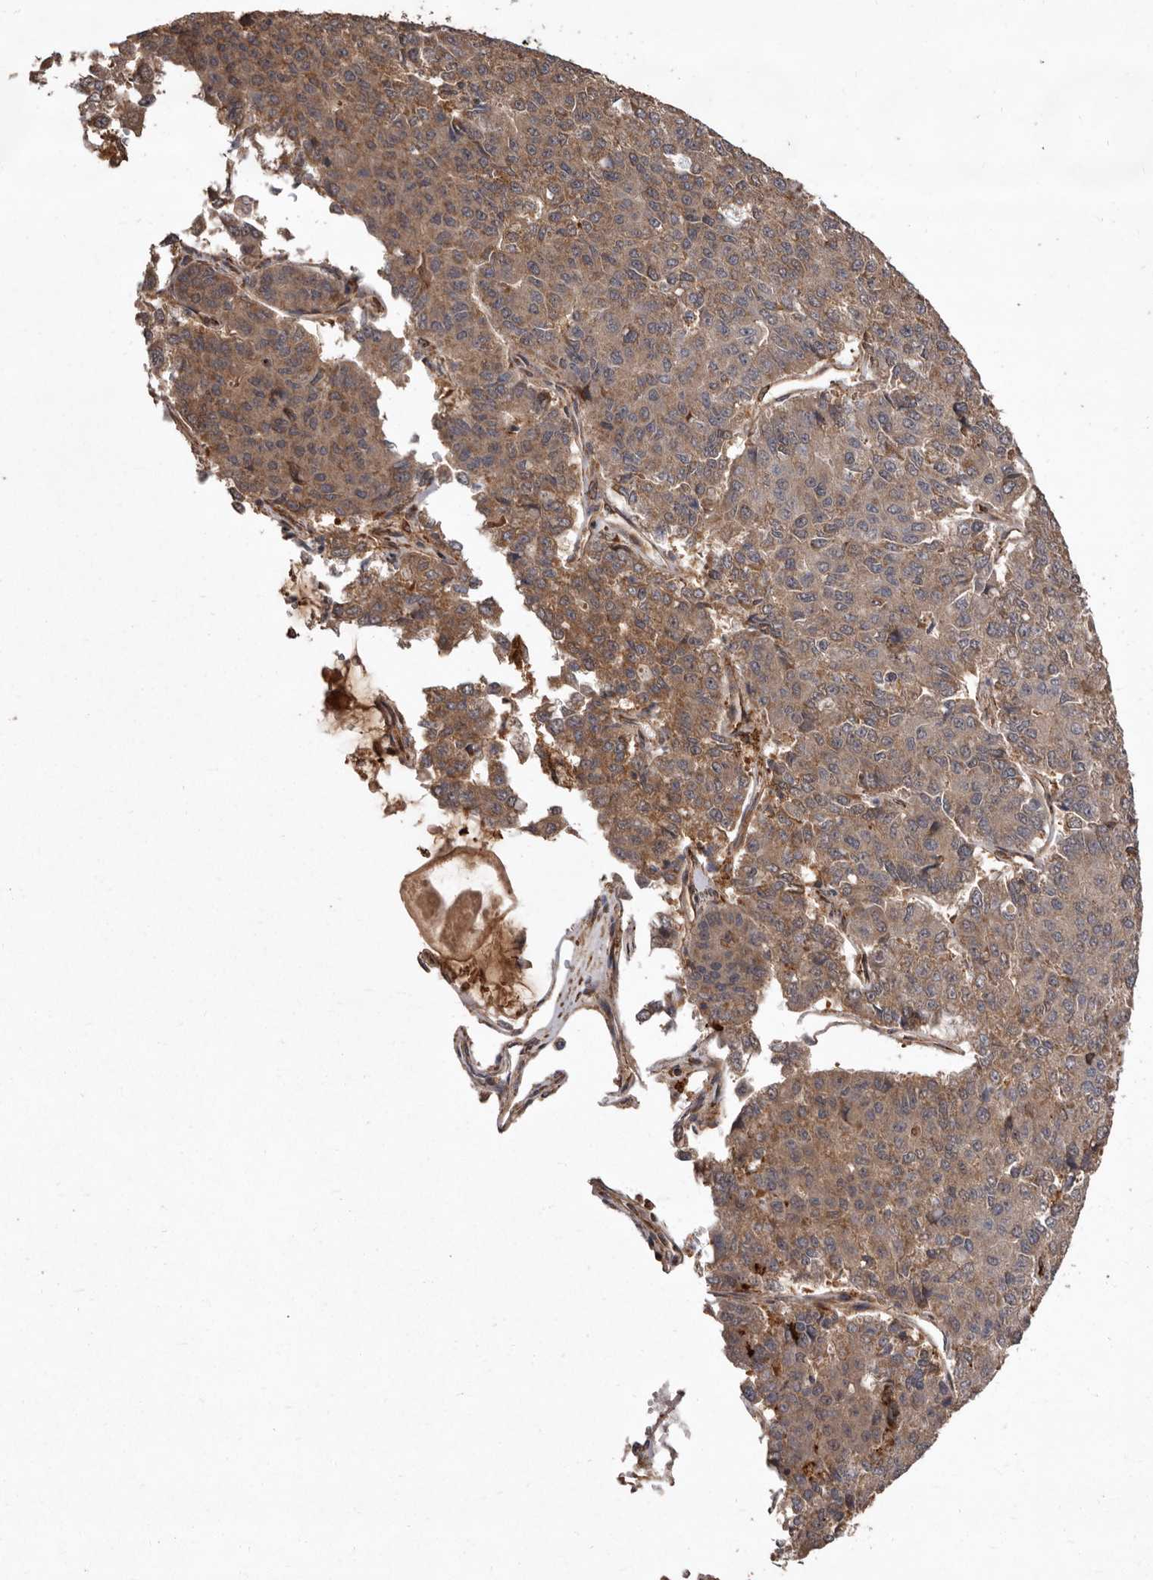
{"staining": {"intensity": "moderate", "quantity": ">75%", "location": "cytoplasmic/membranous"}, "tissue": "pancreatic cancer", "cell_type": "Tumor cells", "image_type": "cancer", "snomed": [{"axis": "morphology", "description": "Adenocarcinoma, NOS"}, {"axis": "topography", "description": "Pancreas"}], "caption": "Adenocarcinoma (pancreatic) stained with DAB (3,3'-diaminobenzidine) immunohistochemistry reveals medium levels of moderate cytoplasmic/membranous expression in approximately >75% of tumor cells.", "gene": "FLAD1", "patient": {"sex": "male", "age": 50}}